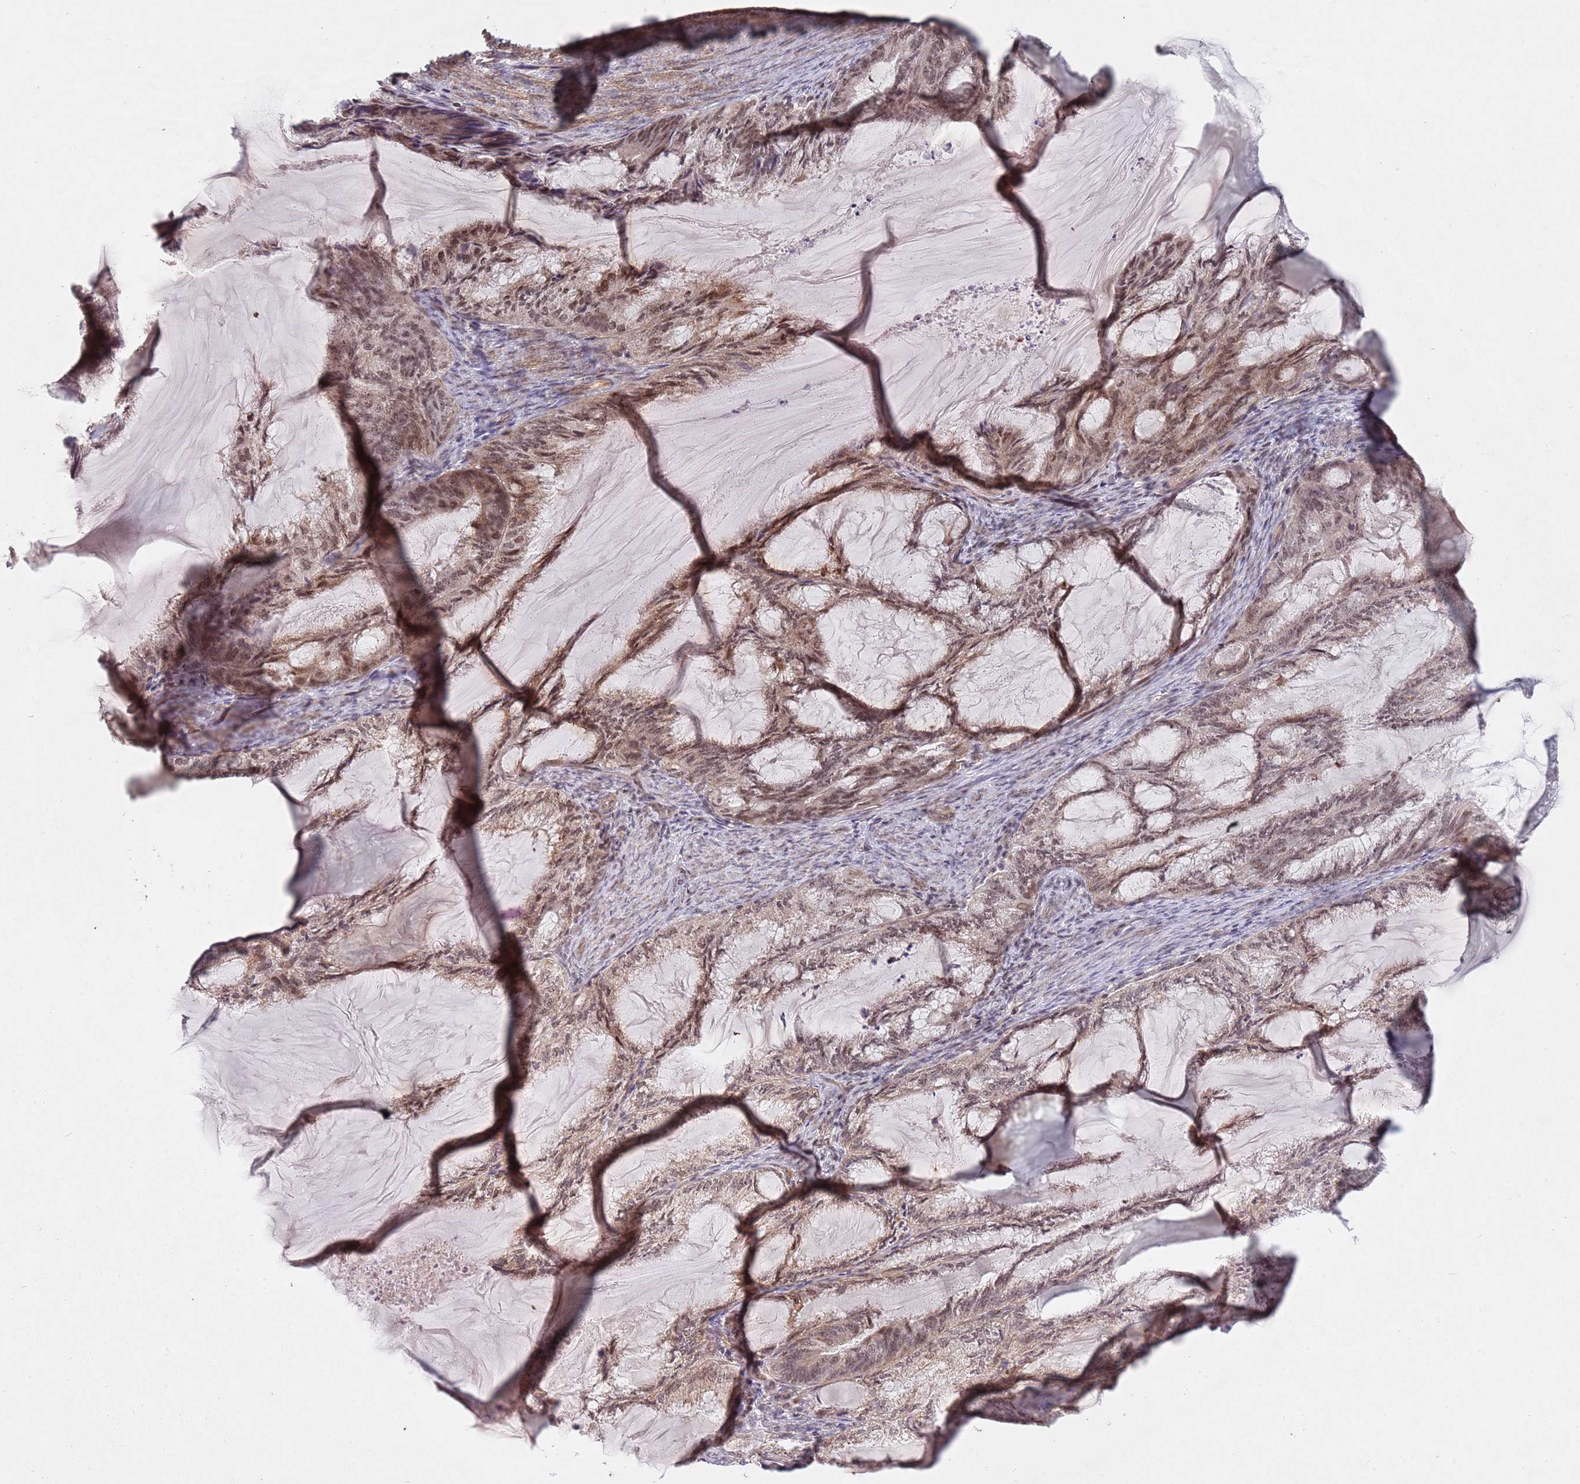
{"staining": {"intensity": "weak", "quantity": ">75%", "location": "nuclear"}, "tissue": "endometrial cancer", "cell_type": "Tumor cells", "image_type": "cancer", "snomed": [{"axis": "morphology", "description": "Adenocarcinoma, NOS"}, {"axis": "topography", "description": "Endometrium"}], "caption": "This is a photomicrograph of immunohistochemistry staining of endometrial cancer (adenocarcinoma), which shows weak expression in the nuclear of tumor cells.", "gene": "SUDS3", "patient": {"sex": "female", "age": 86}}